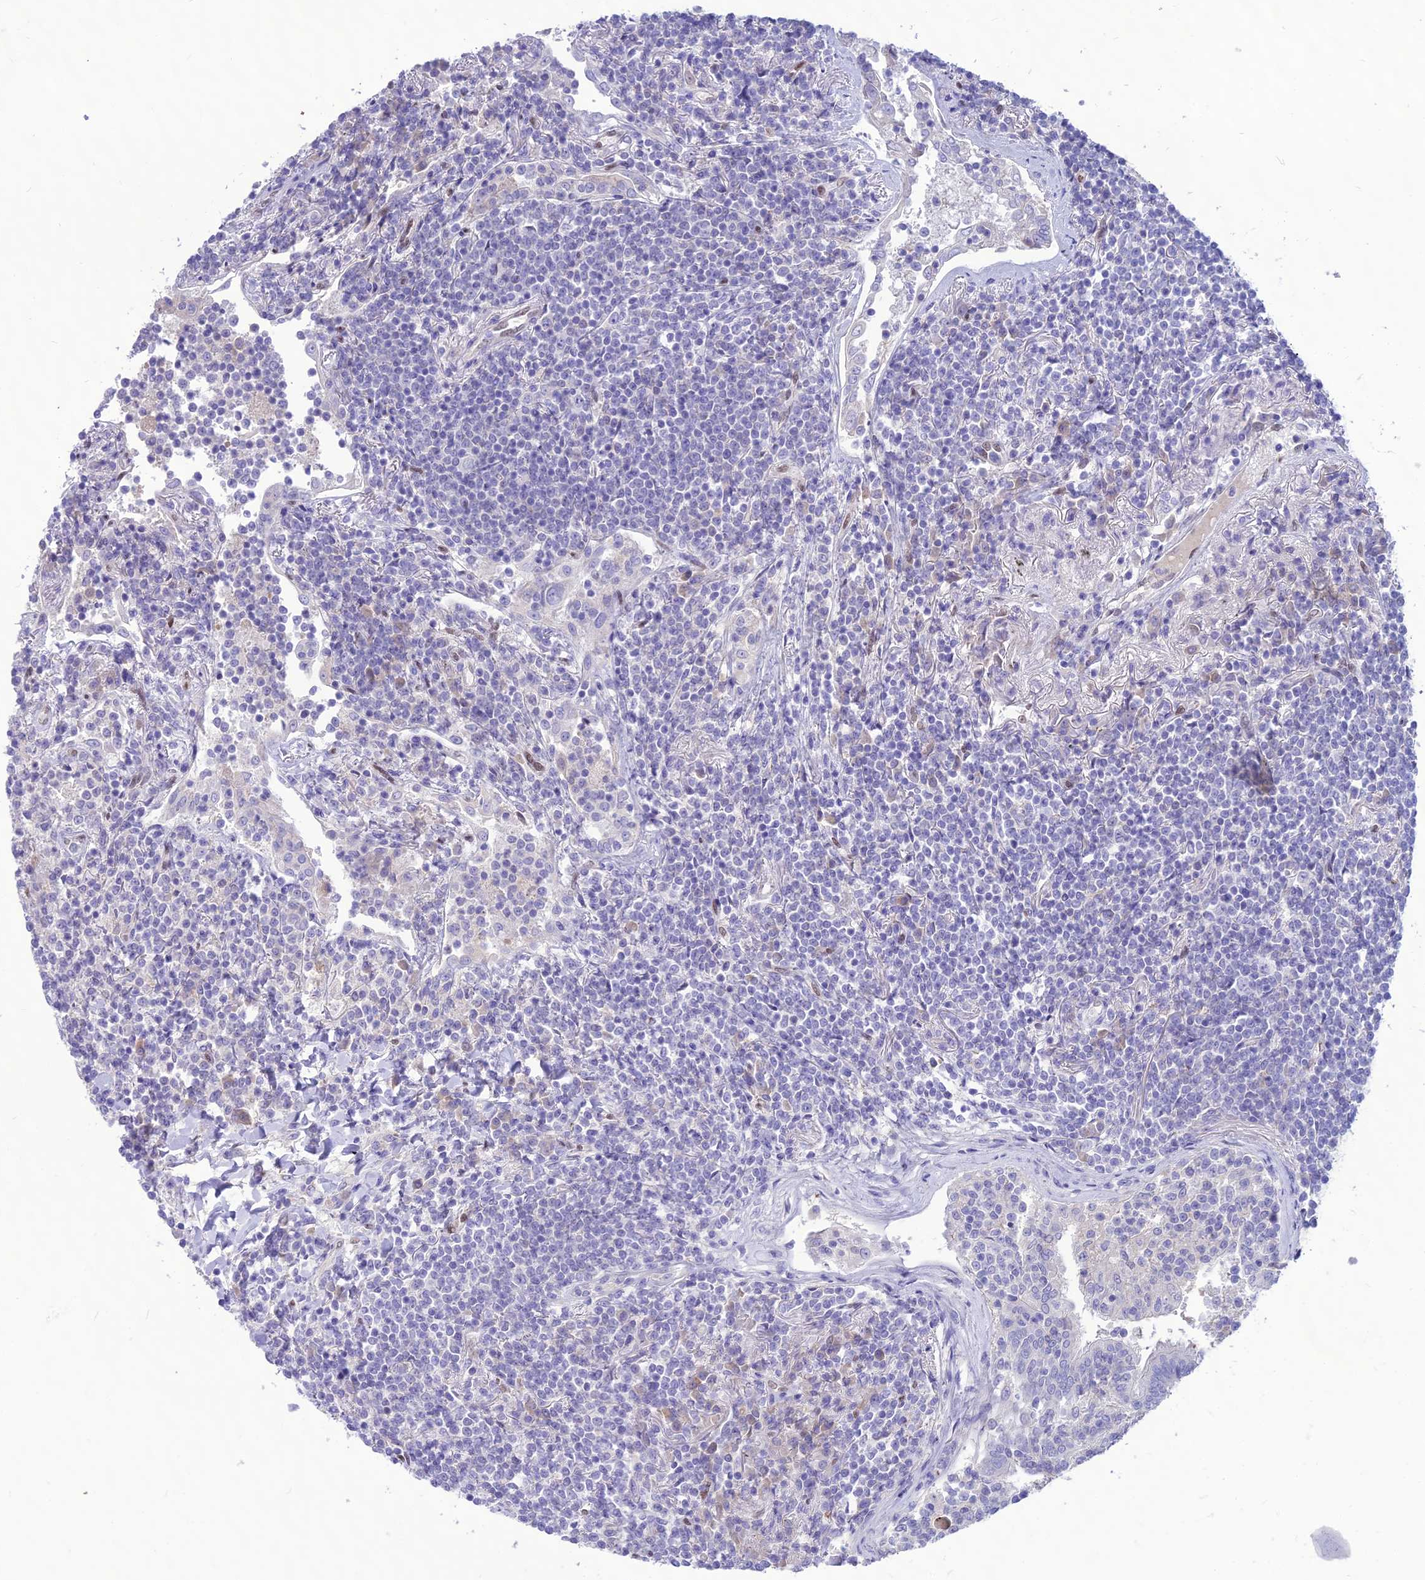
{"staining": {"intensity": "negative", "quantity": "none", "location": "none"}, "tissue": "lymphoma", "cell_type": "Tumor cells", "image_type": "cancer", "snomed": [{"axis": "morphology", "description": "Malignant lymphoma, non-Hodgkin's type, Low grade"}, {"axis": "topography", "description": "Lung"}], "caption": "Immunohistochemistry (IHC) photomicrograph of lymphoma stained for a protein (brown), which displays no positivity in tumor cells.", "gene": "NOVA2", "patient": {"sex": "female", "age": 71}}